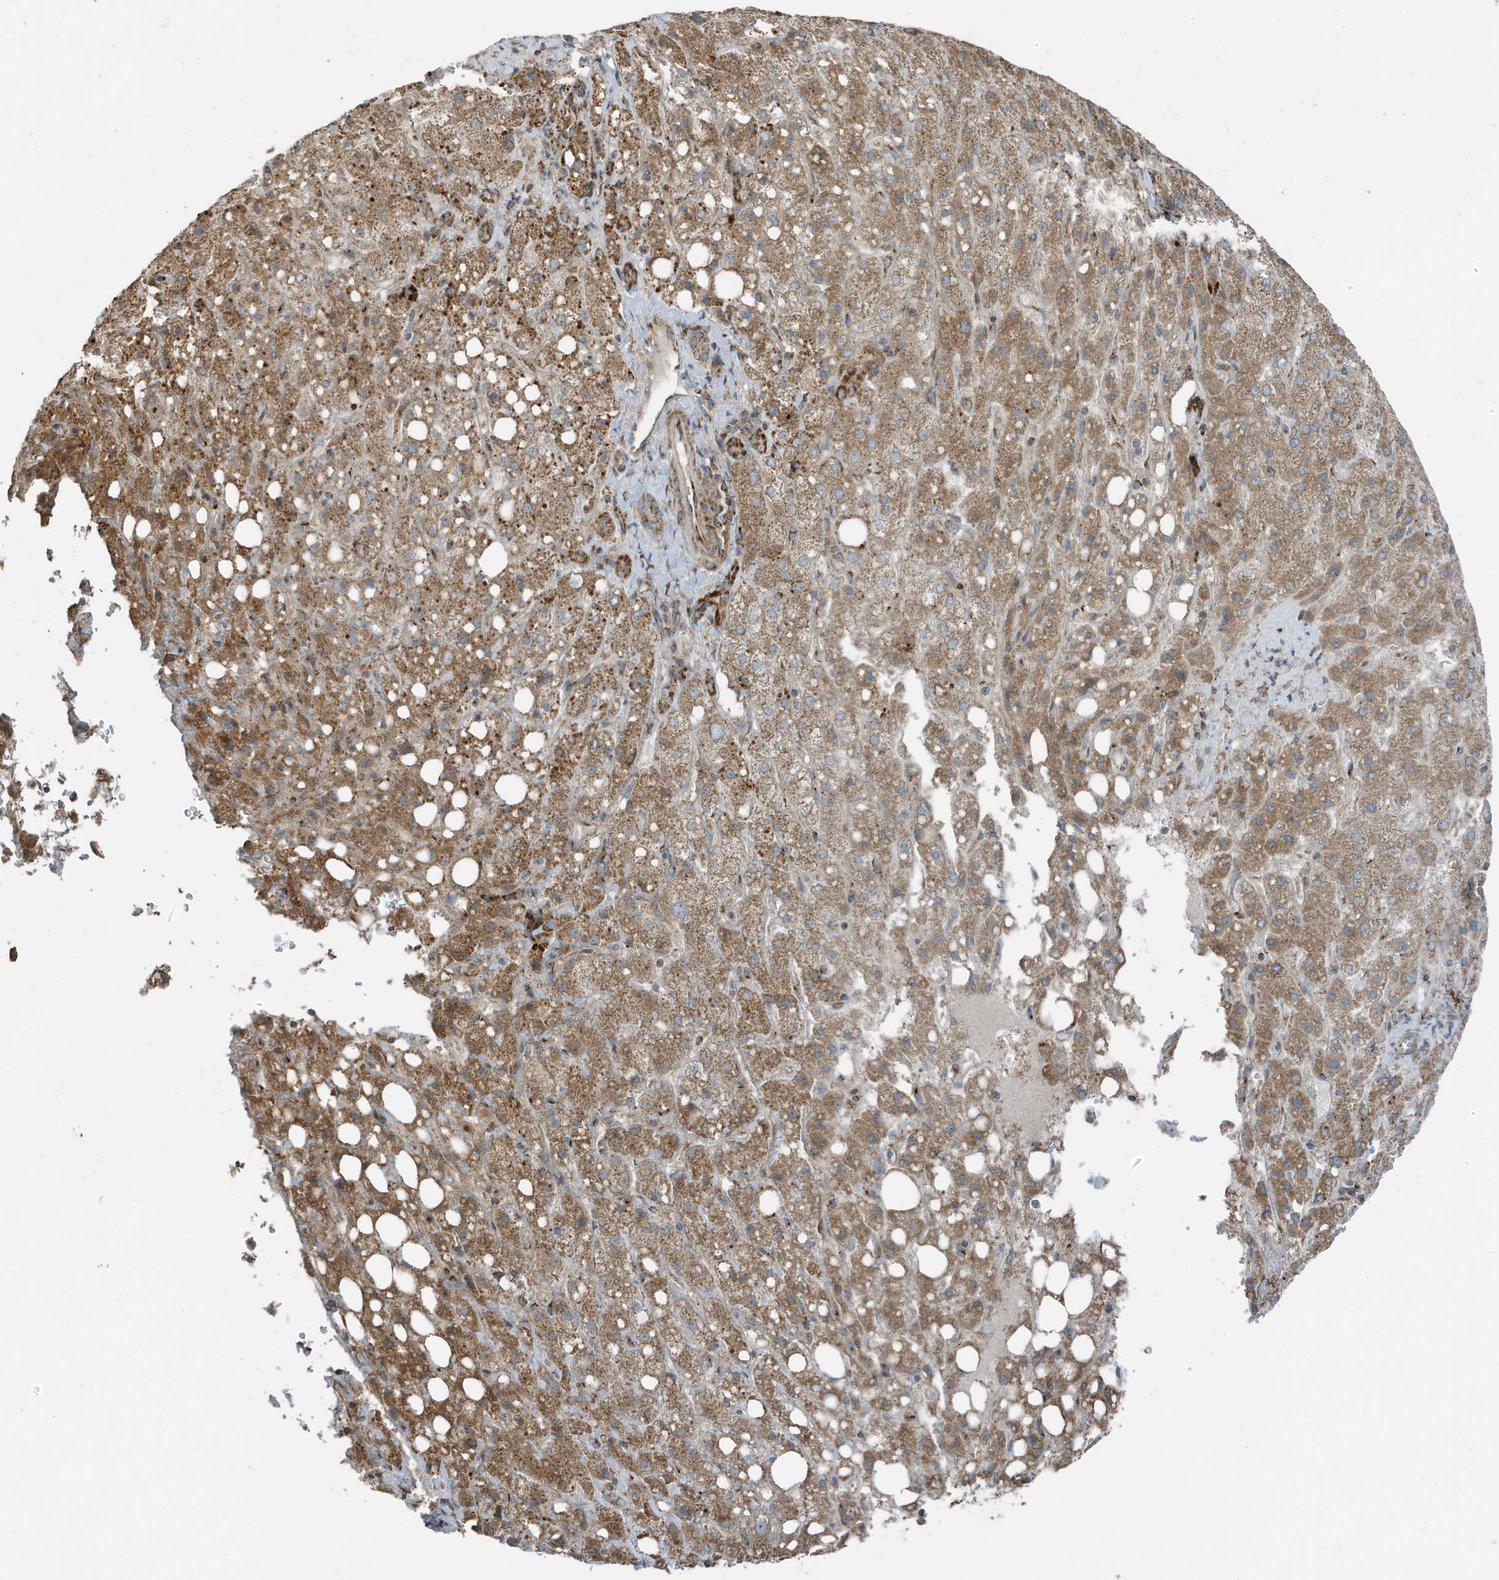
{"staining": {"intensity": "moderate", "quantity": ">75%", "location": "cytoplasmic/membranous"}, "tissue": "liver cancer", "cell_type": "Tumor cells", "image_type": "cancer", "snomed": [{"axis": "morphology", "description": "Carcinoma, Hepatocellular, NOS"}, {"axis": "topography", "description": "Liver"}], "caption": "Protein expression analysis of hepatocellular carcinoma (liver) reveals moderate cytoplasmic/membranous expression in about >75% of tumor cells.", "gene": "GOLGA4", "patient": {"sex": "male", "age": 80}}